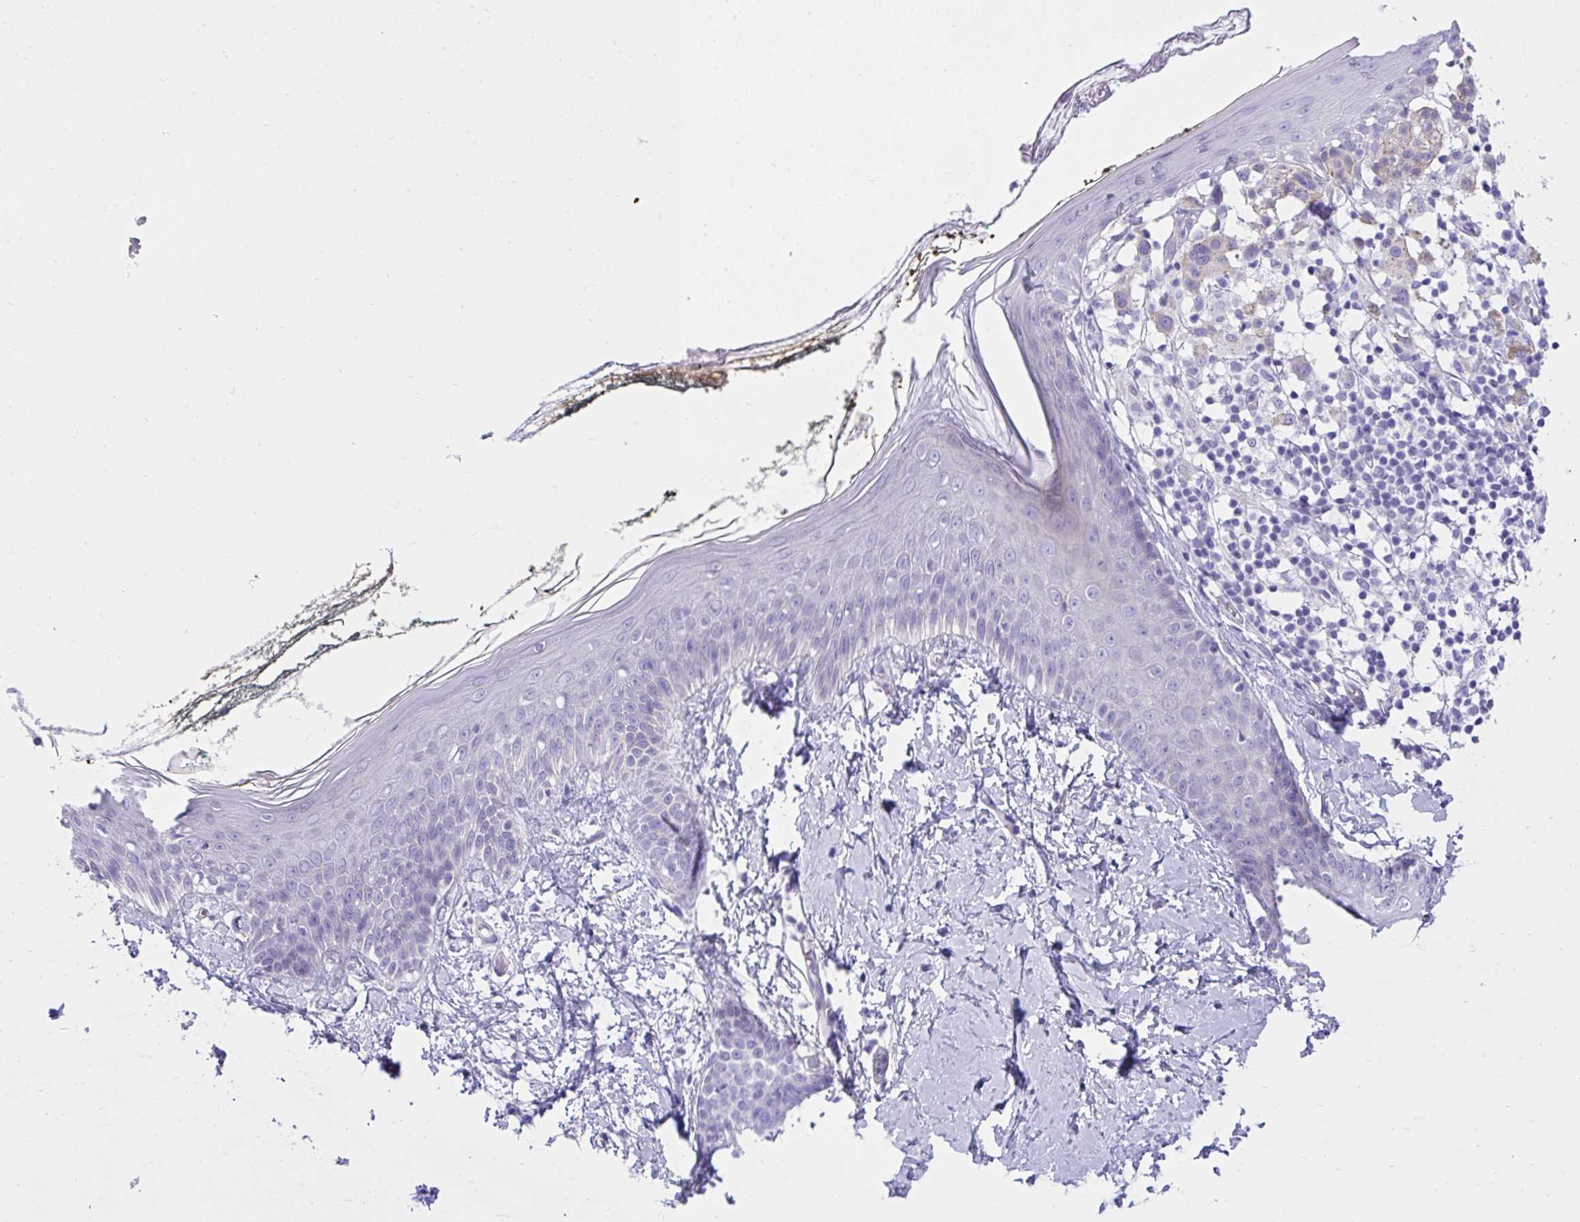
{"staining": {"intensity": "negative", "quantity": "none", "location": "none"}, "tissue": "skin", "cell_type": "Fibroblasts", "image_type": "normal", "snomed": [{"axis": "morphology", "description": "Normal tissue, NOS"}, {"axis": "topography", "description": "Skin"}], "caption": "IHC photomicrograph of benign human skin stained for a protein (brown), which reveals no positivity in fibroblasts.", "gene": "TMEM106B", "patient": {"sex": "female", "age": 34}}